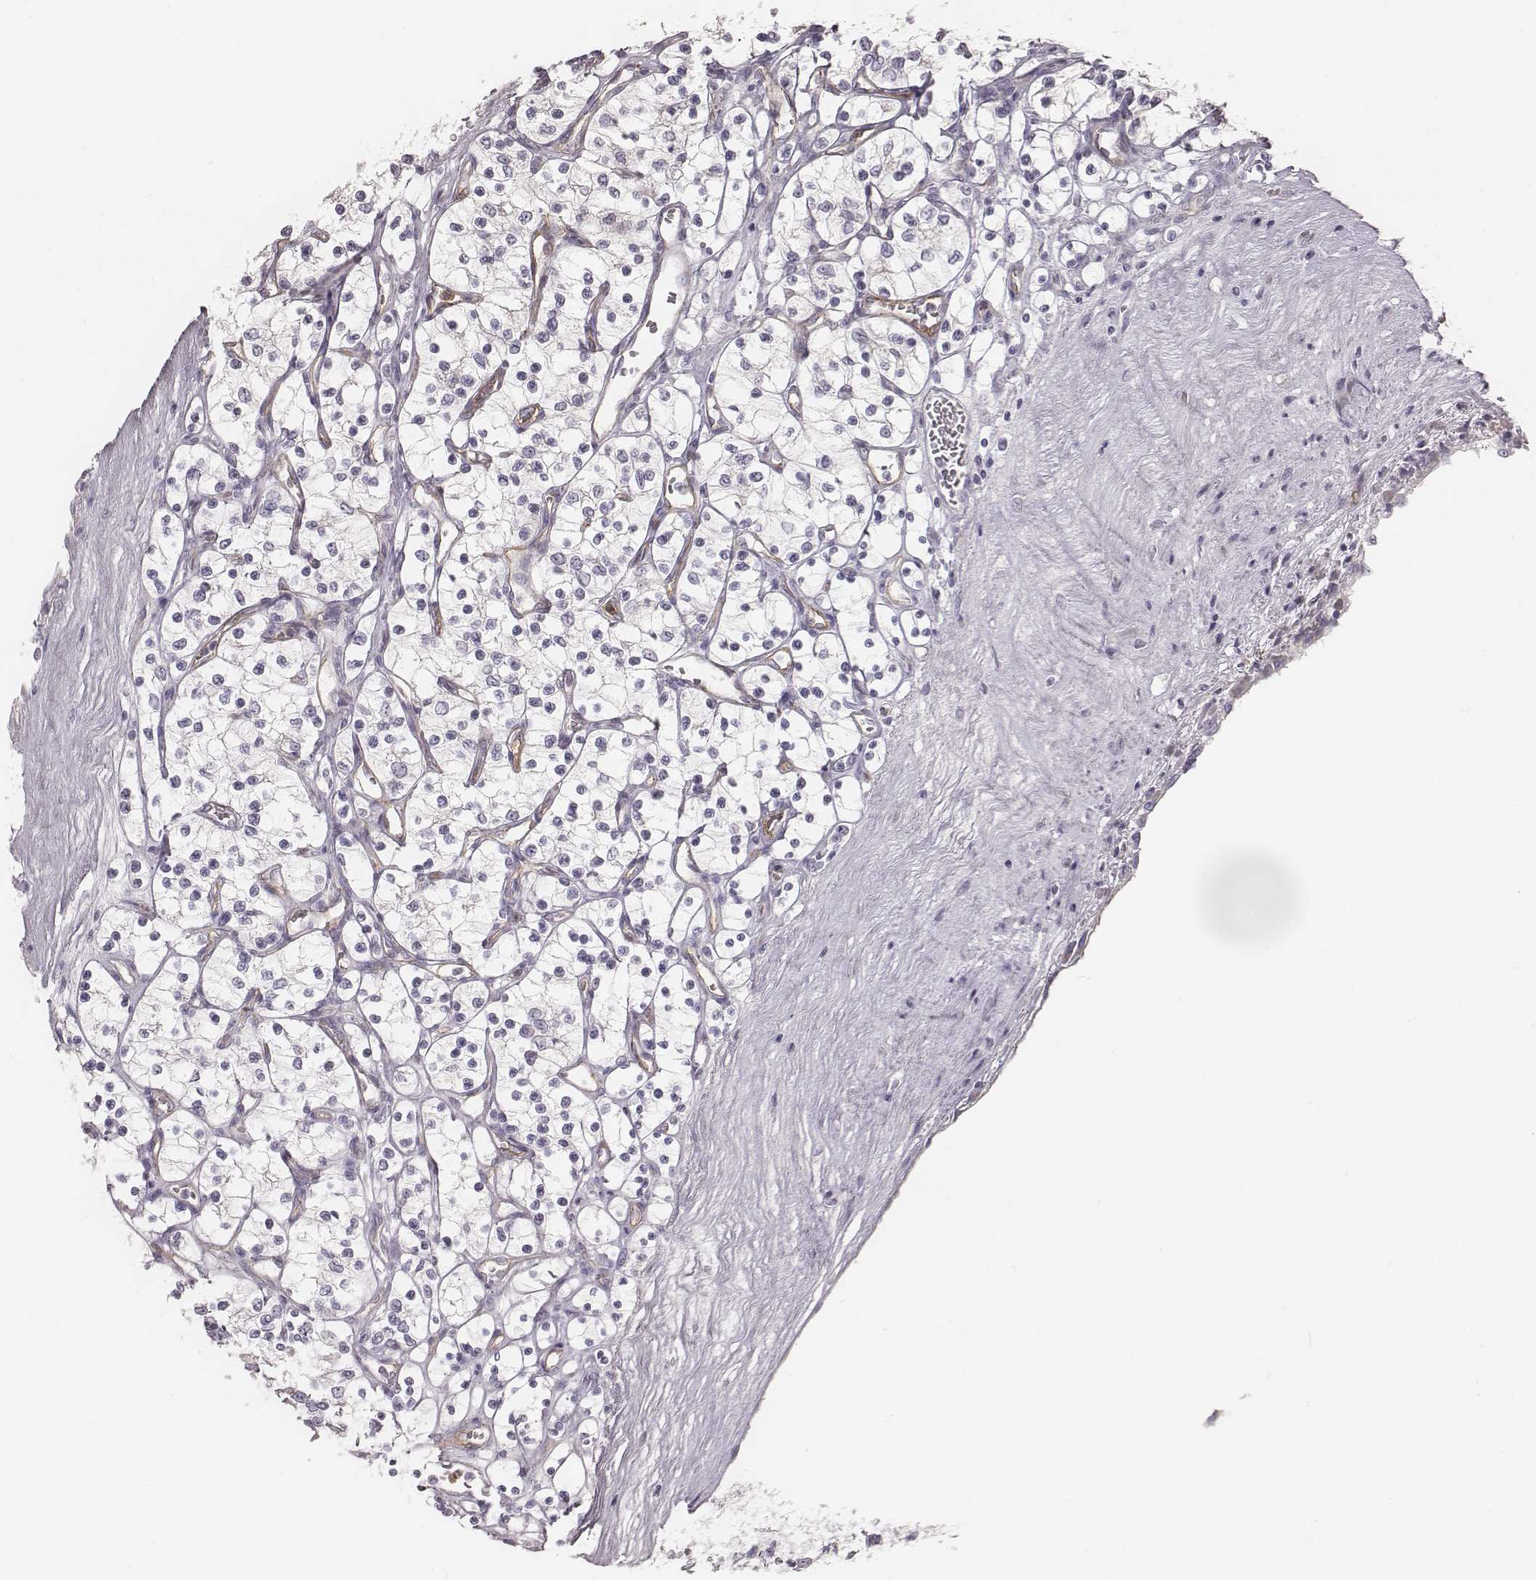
{"staining": {"intensity": "negative", "quantity": "none", "location": "none"}, "tissue": "renal cancer", "cell_type": "Tumor cells", "image_type": "cancer", "snomed": [{"axis": "morphology", "description": "Adenocarcinoma, NOS"}, {"axis": "topography", "description": "Kidney"}], "caption": "This is an IHC photomicrograph of renal cancer (adenocarcinoma). There is no staining in tumor cells.", "gene": "KCNJ12", "patient": {"sex": "female", "age": 69}}